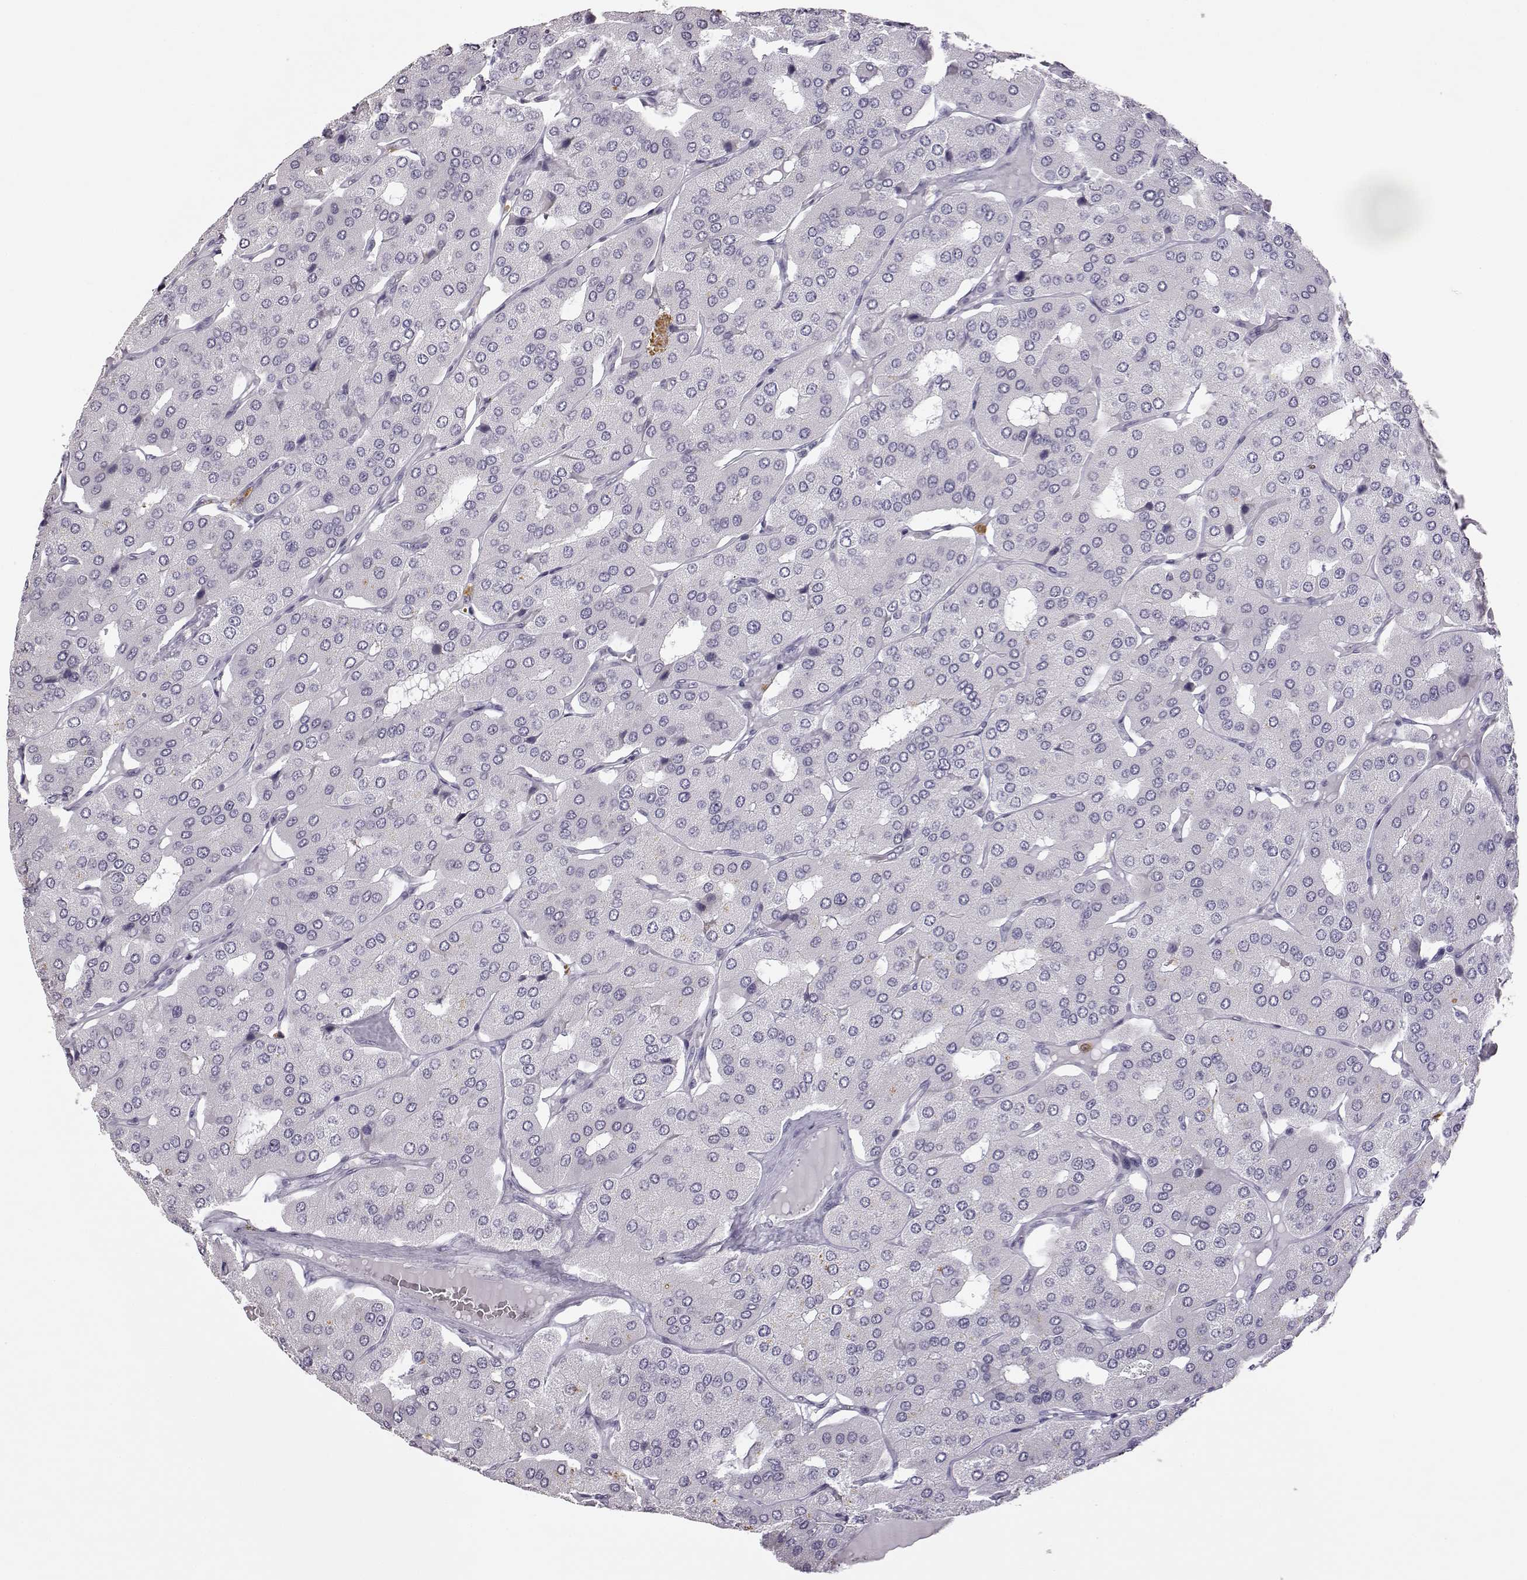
{"staining": {"intensity": "negative", "quantity": "none", "location": "none"}, "tissue": "parathyroid gland", "cell_type": "Glandular cells", "image_type": "normal", "snomed": [{"axis": "morphology", "description": "Normal tissue, NOS"}, {"axis": "morphology", "description": "Adenoma, NOS"}, {"axis": "topography", "description": "Parathyroid gland"}], "caption": "This is a photomicrograph of IHC staining of benign parathyroid gland, which shows no staining in glandular cells.", "gene": "VGF", "patient": {"sex": "female", "age": 86}}